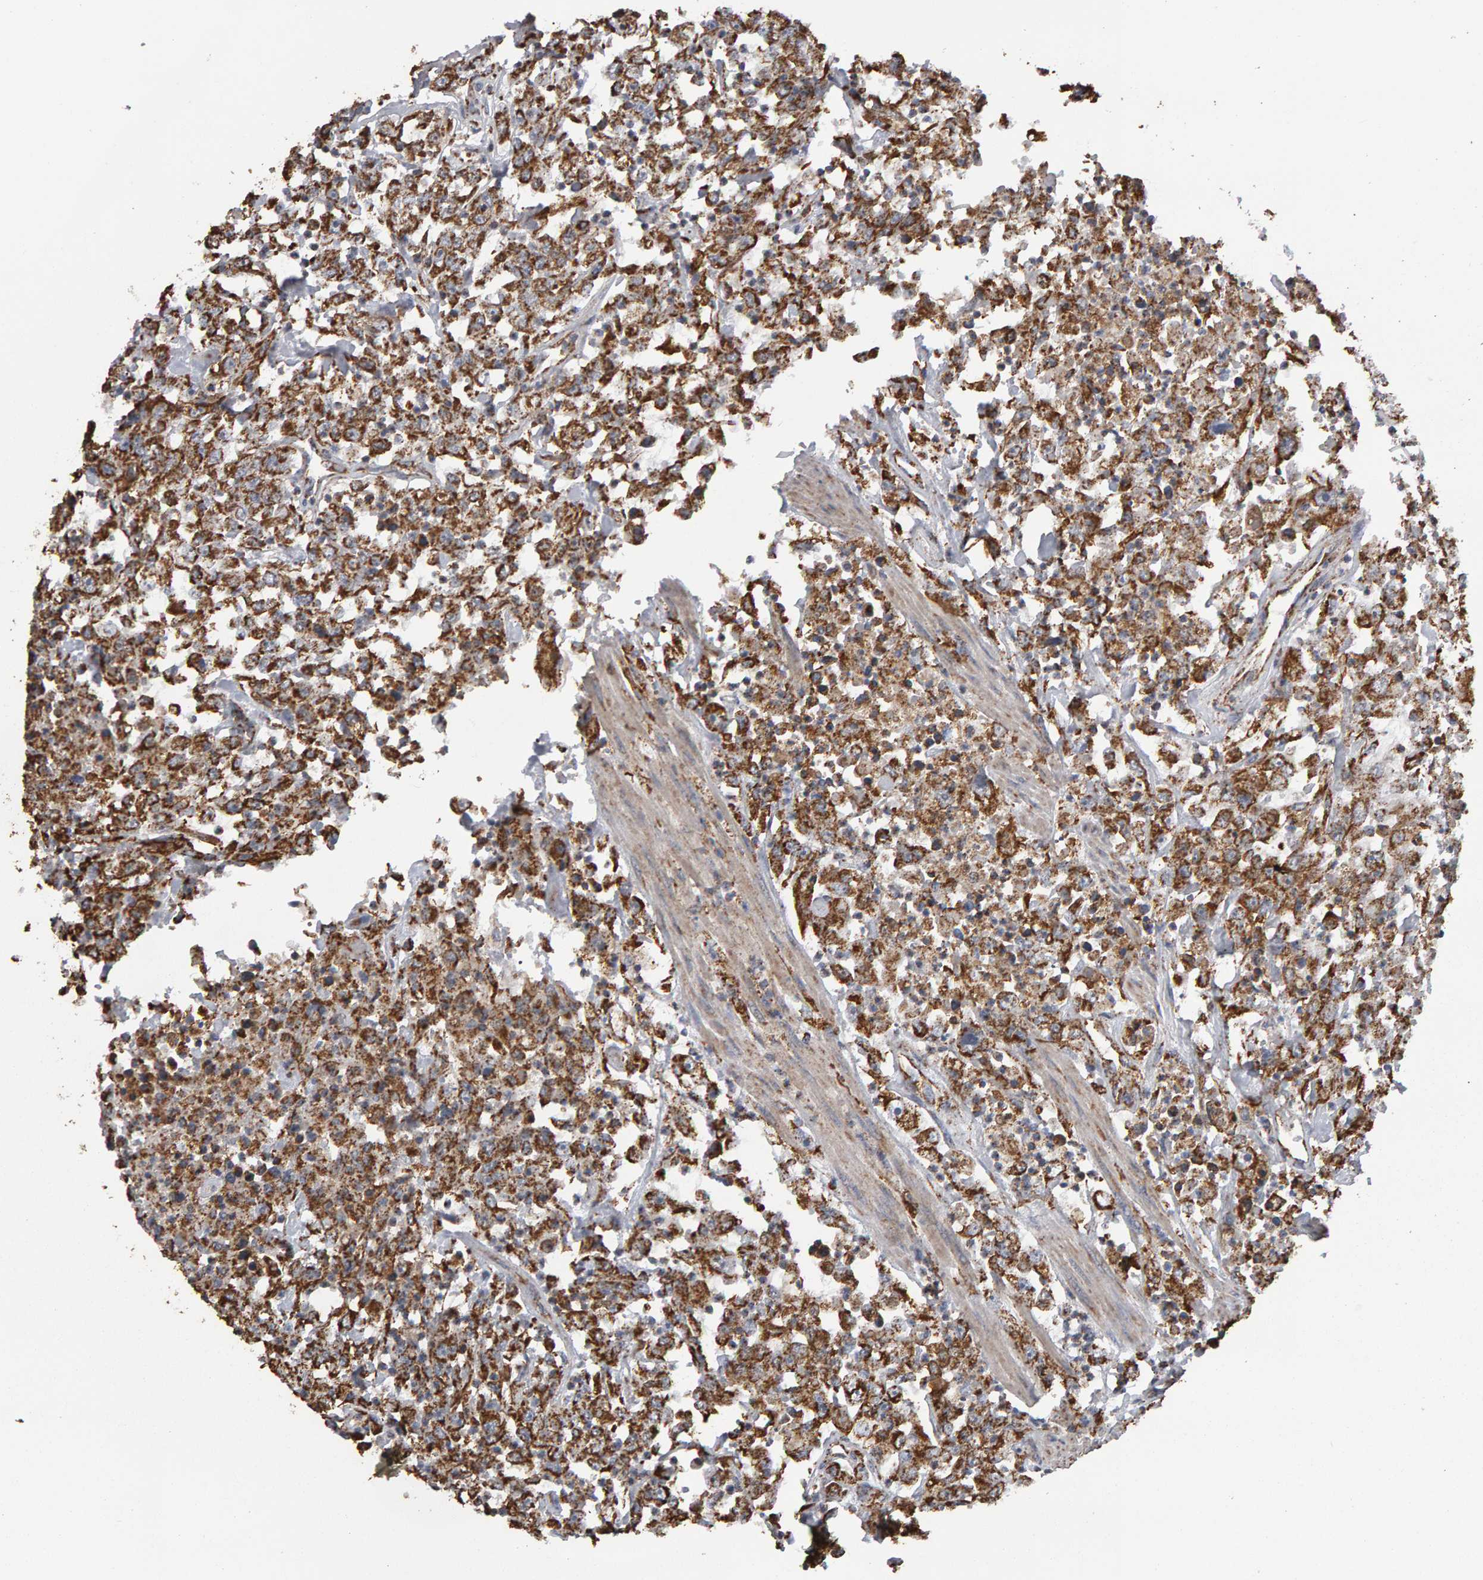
{"staining": {"intensity": "strong", "quantity": ">75%", "location": "cytoplasmic/membranous"}, "tissue": "urothelial cancer", "cell_type": "Tumor cells", "image_type": "cancer", "snomed": [{"axis": "morphology", "description": "Urothelial carcinoma, High grade"}, {"axis": "topography", "description": "Urinary bladder"}], "caption": "Immunohistochemistry image of neoplastic tissue: urothelial cancer stained using IHC reveals high levels of strong protein expression localized specifically in the cytoplasmic/membranous of tumor cells, appearing as a cytoplasmic/membranous brown color.", "gene": "TOM1L1", "patient": {"sex": "male", "age": 46}}